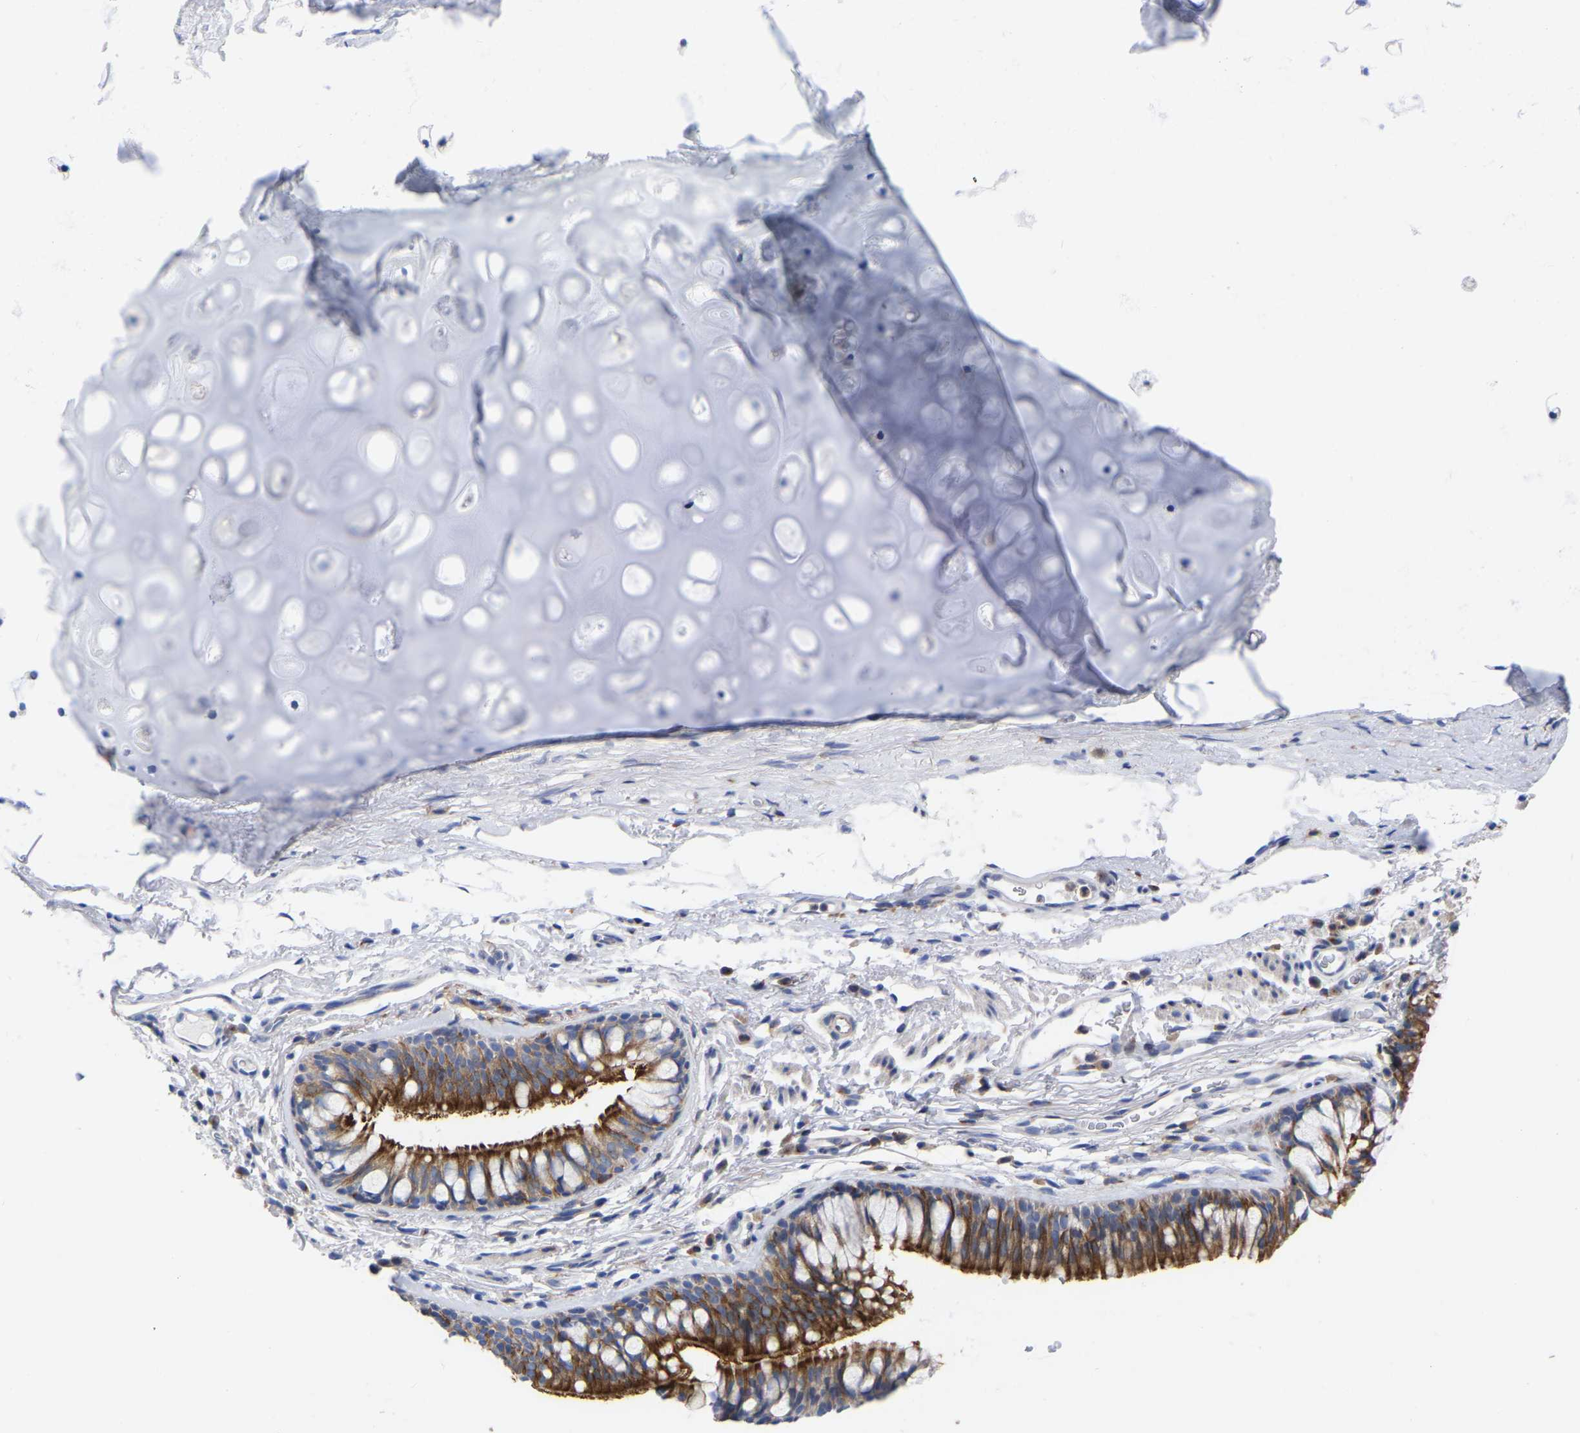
{"staining": {"intensity": "strong", "quantity": ">75%", "location": "cytoplasmic/membranous"}, "tissue": "bronchus", "cell_type": "Respiratory epithelial cells", "image_type": "normal", "snomed": [{"axis": "morphology", "description": "Normal tissue, NOS"}, {"axis": "topography", "description": "Cartilage tissue"}, {"axis": "topography", "description": "Bronchus"}], "caption": "Protein expression analysis of unremarkable human bronchus reveals strong cytoplasmic/membranous expression in approximately >75% of respiratory epithelial cells. The staining was performed using DAB (3,3'-diaminobenzidine) to visualize the protein expression in brown, while the nuclei were stained in blue with hematoxylin (Magnification: 20x).", "gene": "PTPN7", "patient": {"sex": "female", "age": 53}}